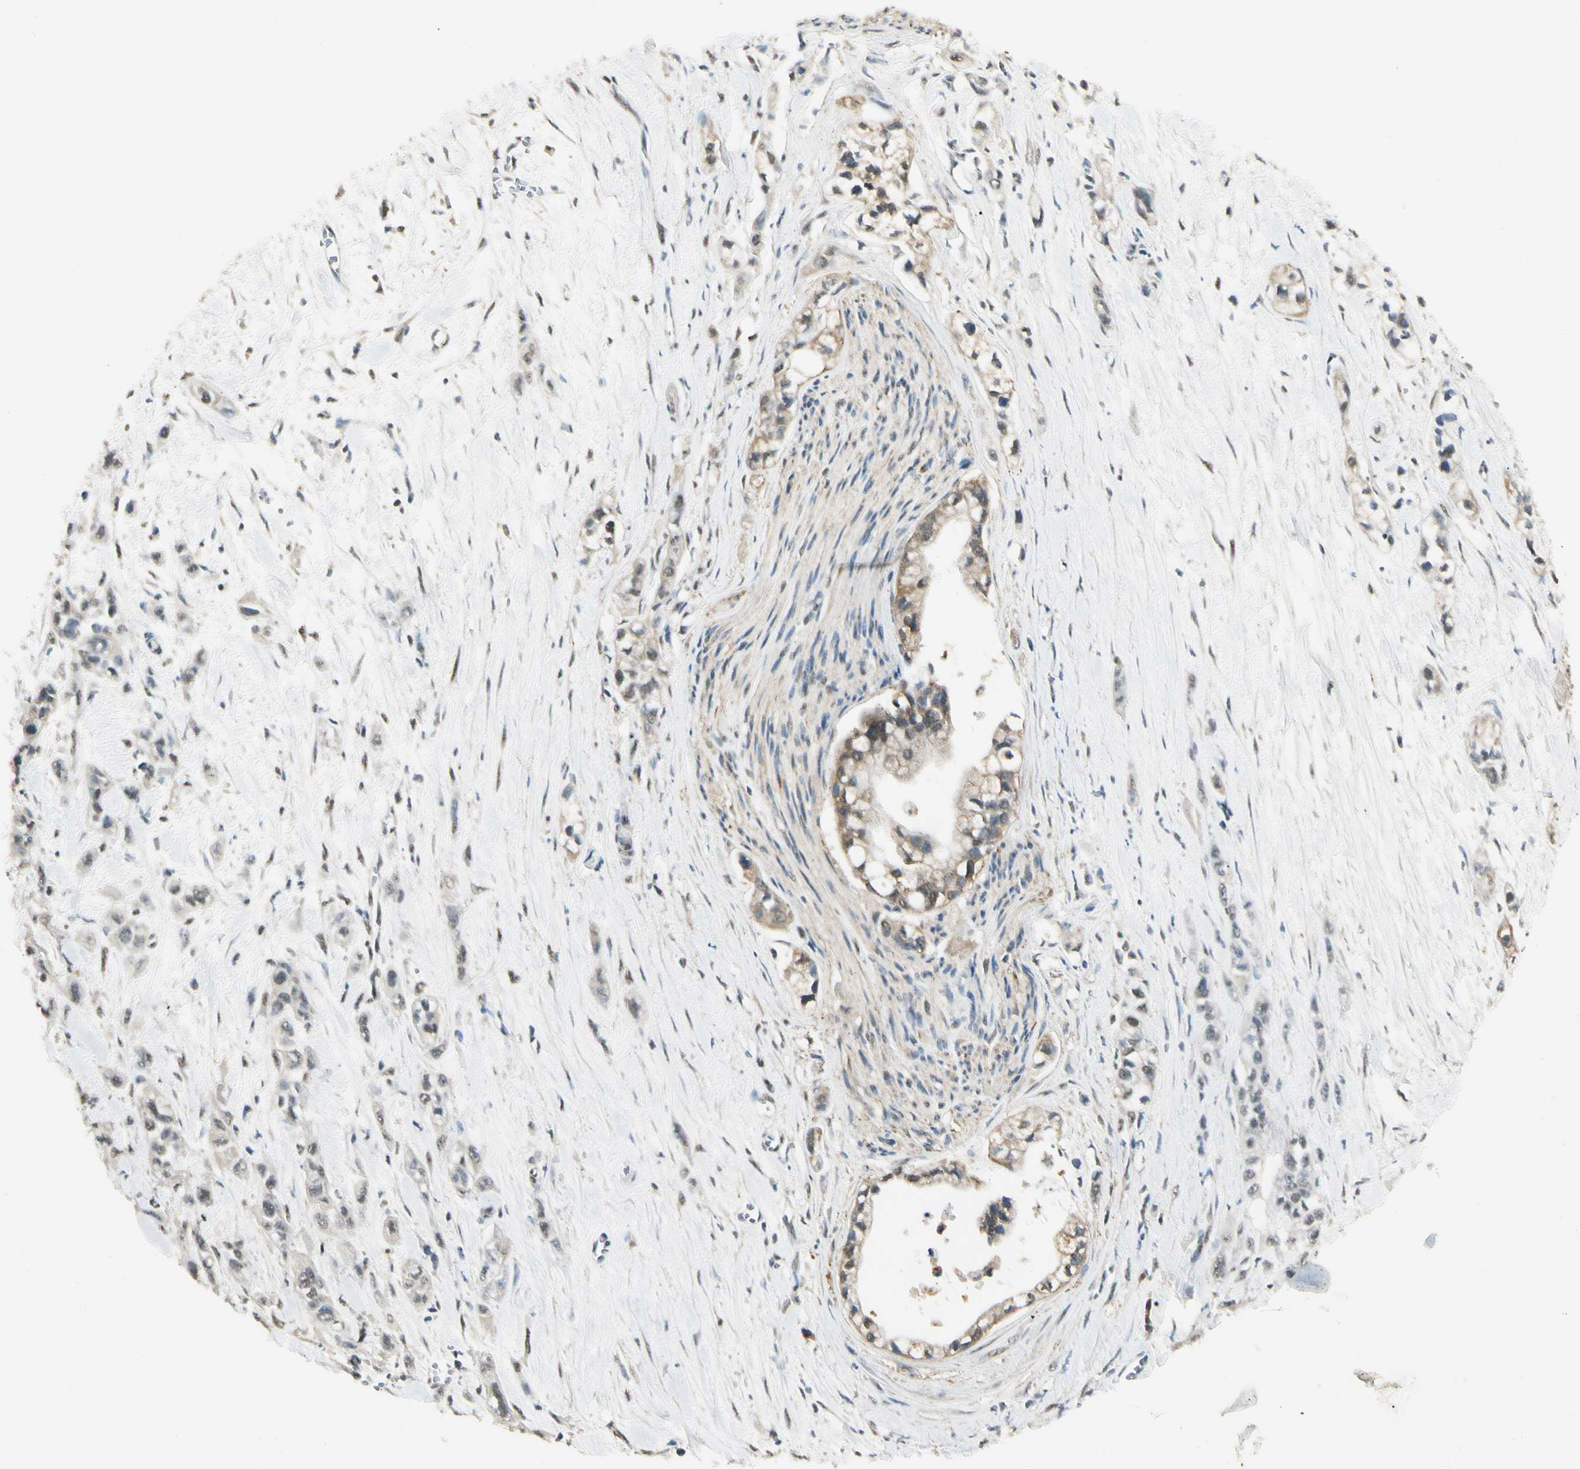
{"staining": {"intensity": "weak", "quantity": ">75%", "location": "cytoplasmic/membranous"}, "tissue": "pancreatic cancer", "cell_type": "Tumor cells", "image_type": "cancer", "snomed": [{"axis": "morphology", "description": "Adenocarcinoma, NOS"}, {"axis": "topography", "description": "Pancreas"}], "caption": "A low amount of weak cytoplasmic/membranous staining is appreciated in about >75% of tumor cells in pancreatic adenocarcinoma tissue. The protein of interest is shown in brown color, while the nuclei are stained blue.", "gene": "SGCA", "patient": {"sex": "male", "age": 74}}